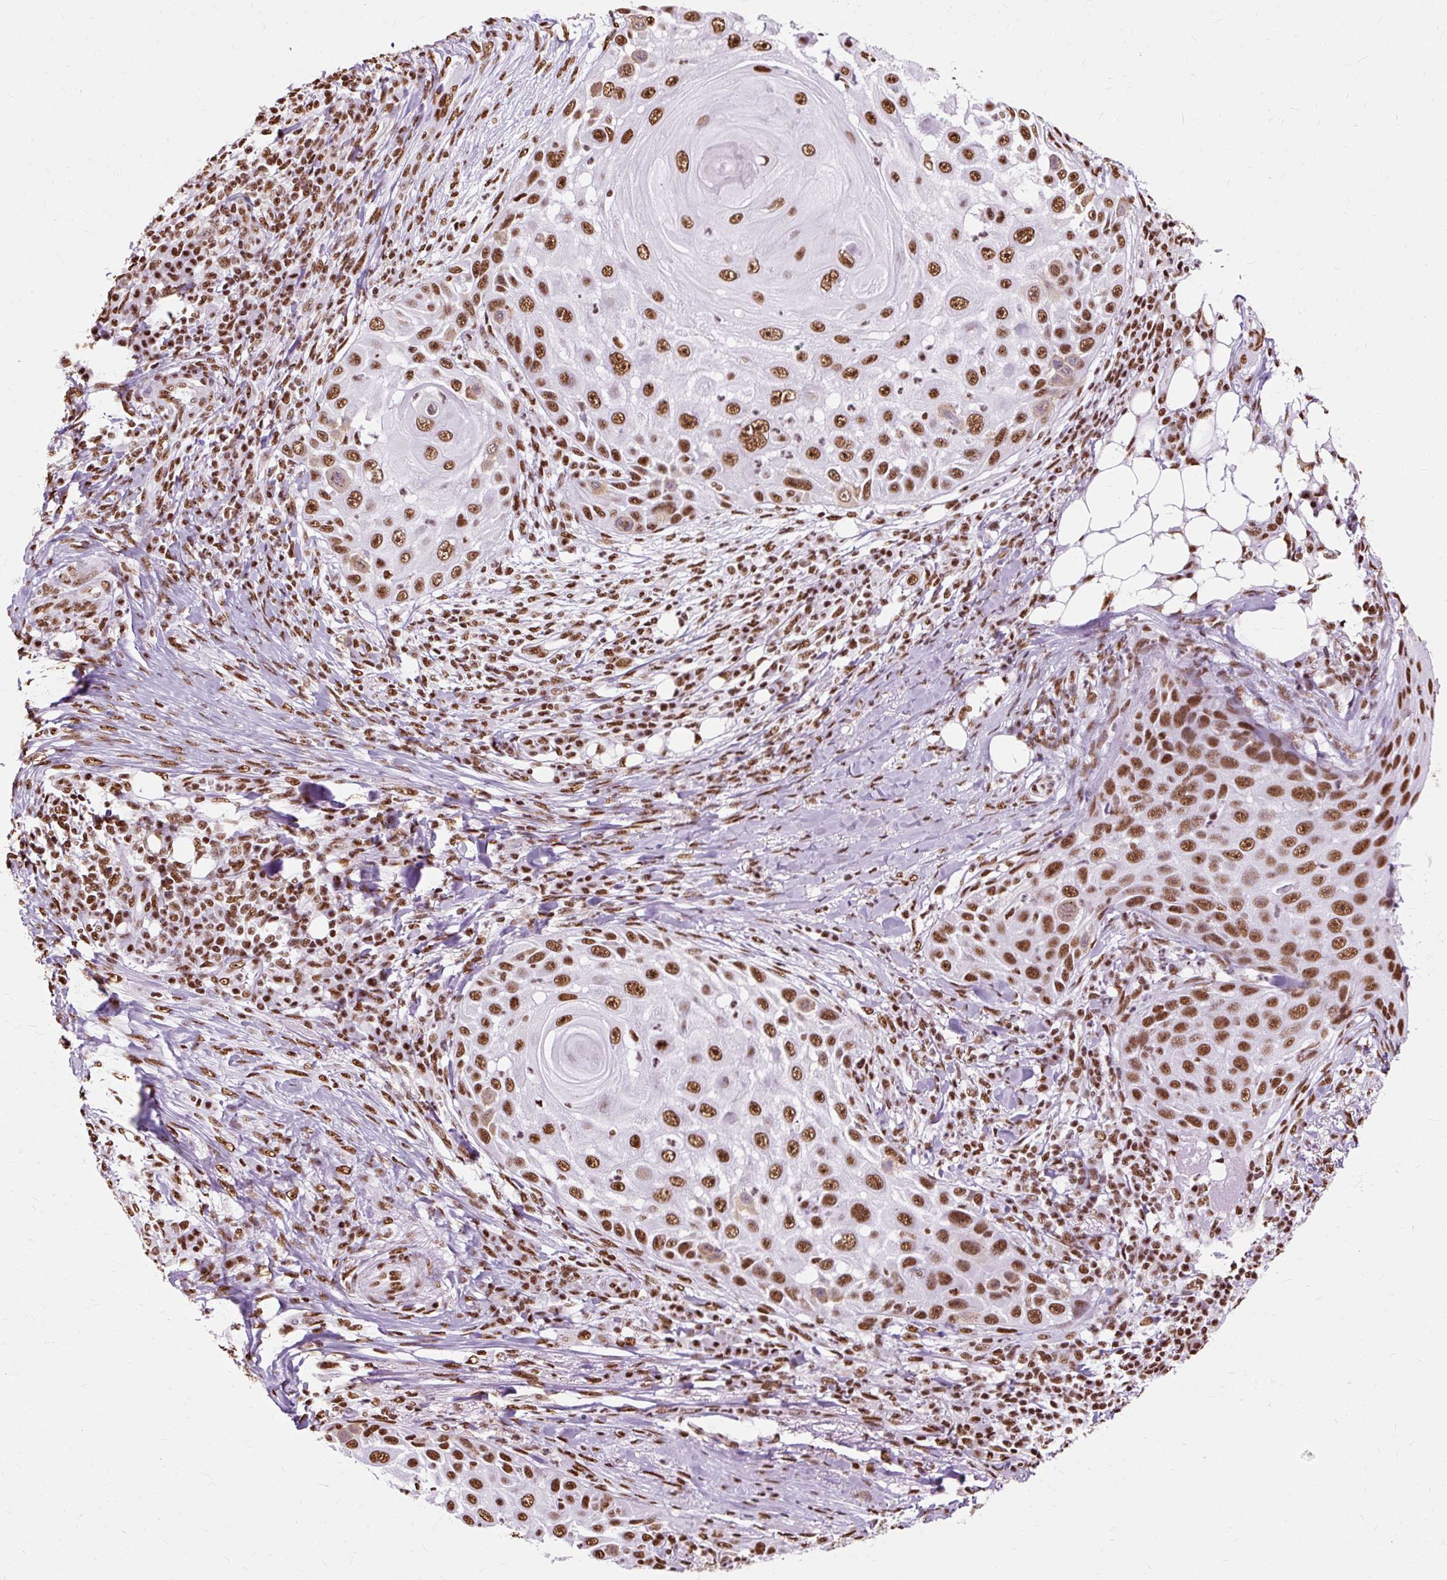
{"staining": {"intensity": "strong", "quantity": ">75%", "location": "nuclear"}, "tissue": "skin cancer", "cell_type": "Tumor cells", "image_type": "cancer", "snomed": [{"axis": "morphology", "description": "Squamous cell carcinoma, NOS"}, {"axis": "topography", "description": "Skin"}], "caption": "An image of human skin cancer (squamous cell carcinoma) stained for a protein shows strong nuclear brown staining in tumor cells.", "gene": "XRCC6", "patient": {"sex": "female", "age": 44}}